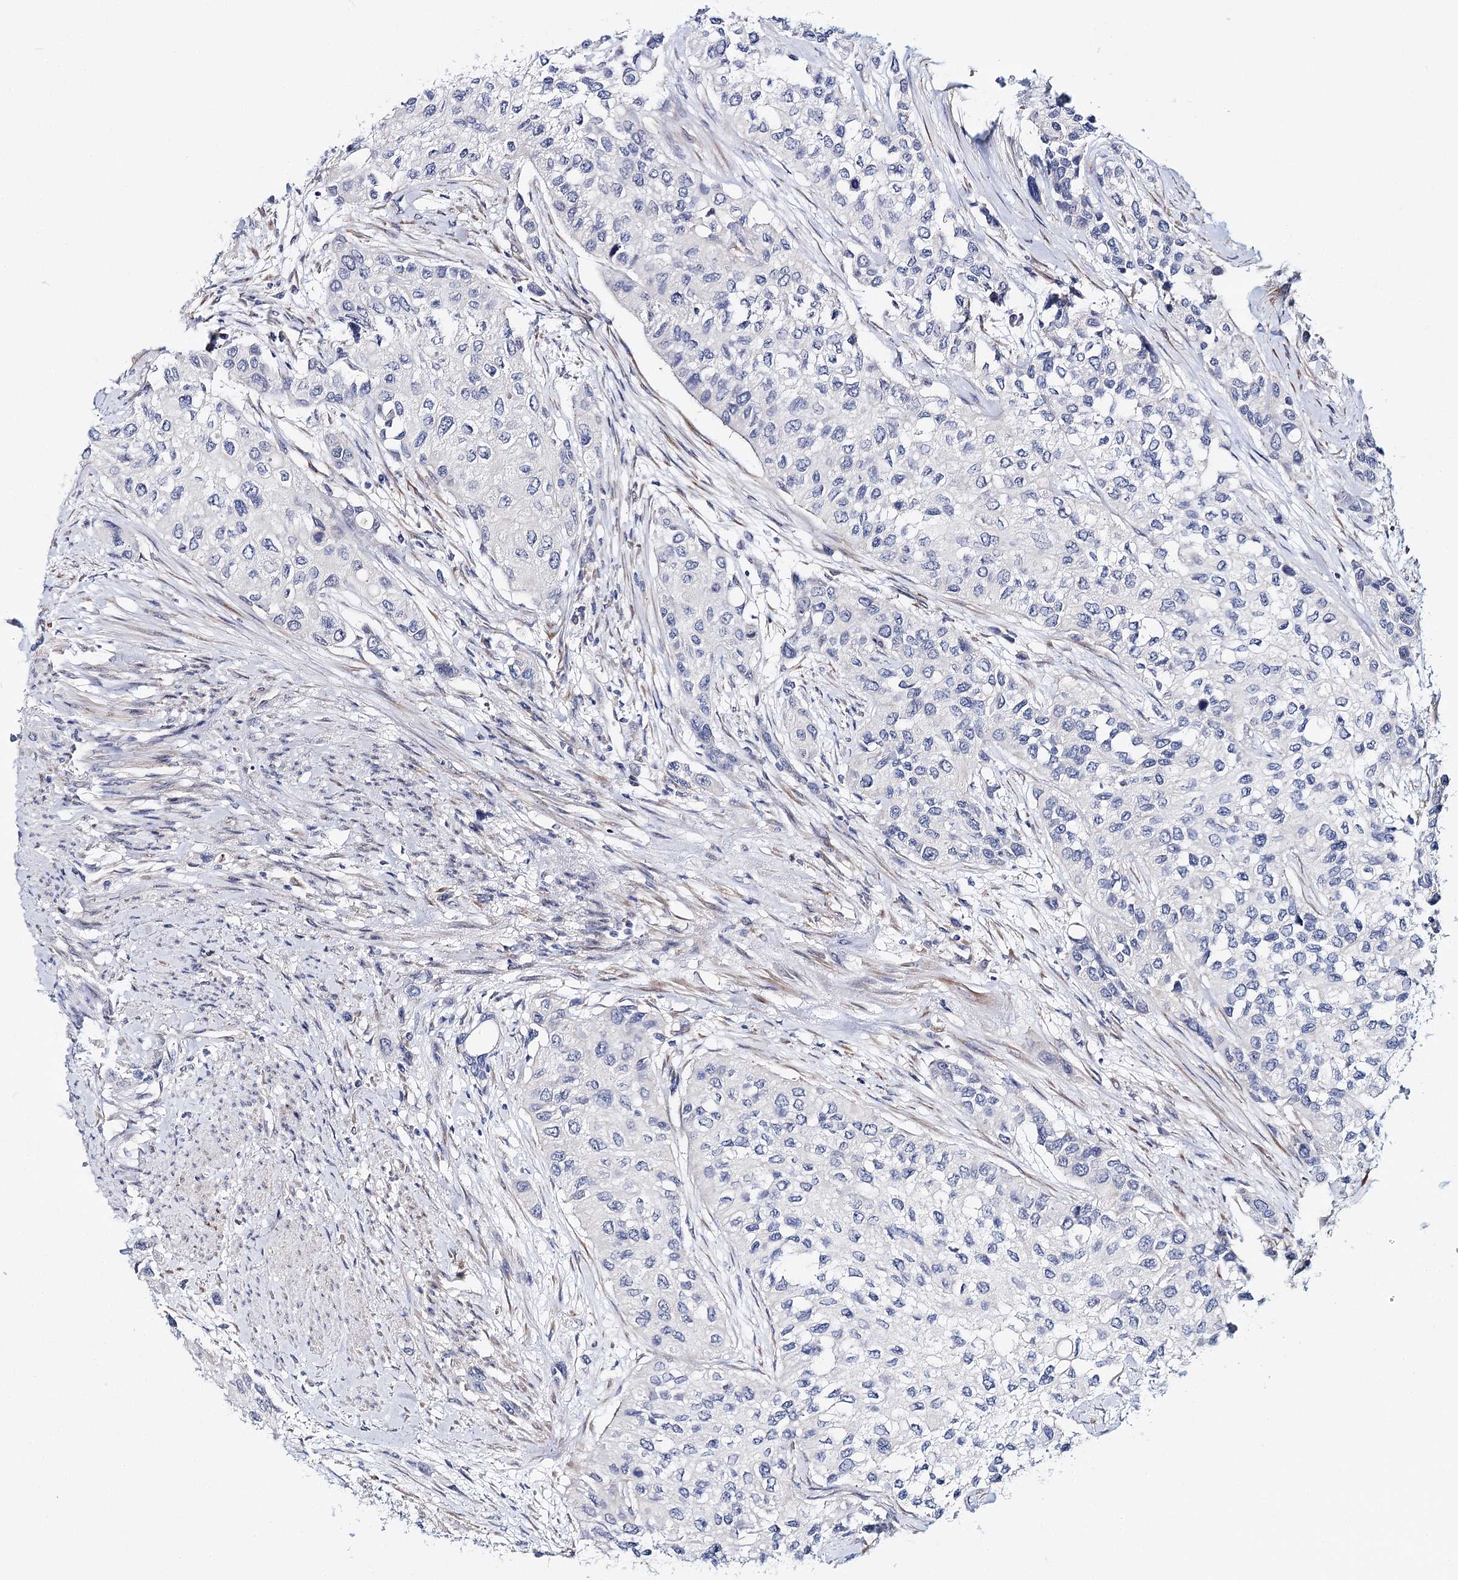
{"staining": {"intensity": "negative", "quantity": "none", "location": "none"}, "tissue": "urothelial cancer", "cell_type": "Tumor cells", "image_type": "cancer", "snomed": [{"axis": "morphology", "description": "Normal tissue, NOS"}, {"axis": "morphology", "description": "Urothelial carcinoma, High grade"}, {"axis": "topography", "description": "Vascular tissue"}, {"axis": "topography", "description": "Urinary bladder"}], "caption": "A histopathology image of urothelial cancer stained for a protein demonstrates no brown staining in tumor cells. Nuclei are stained in blue.", "gene": "TEX12", "patient": {"sex": "female", "age": 56}}